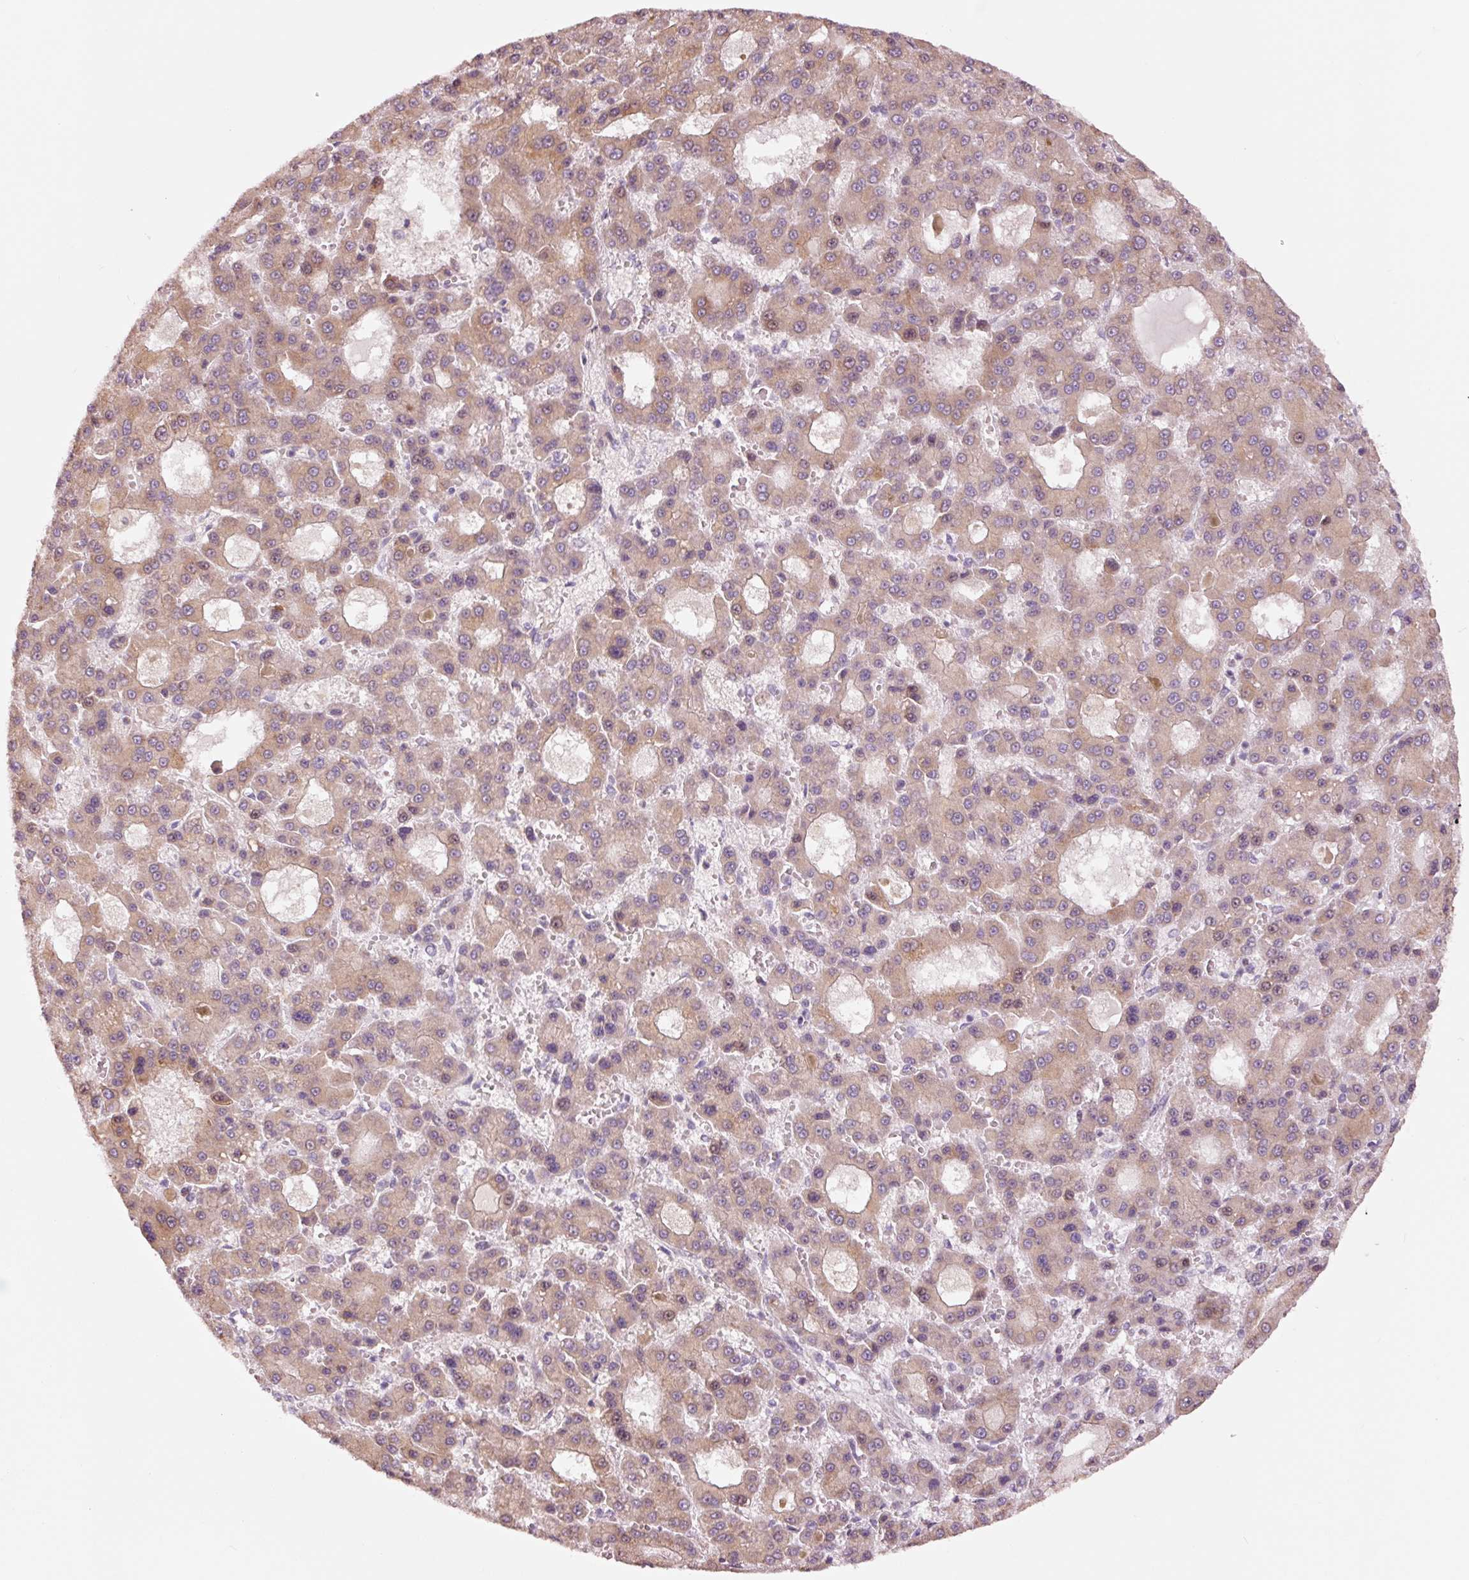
{"staining": {"intensity": "weak", "quantity": ">75%", "location": "cytoplasmic/membranous,nuclear"}, "tissue": "liver cancer", "cell_type": "Tumor cells", "image_type": "cancer", "snomed": [{"axis": "morphology", "description": "Carcinoma, Hepatocellular, NOS"}, {"axis": "topography", "description": "Liver"}], "caption": "The image shows a brown stain indicating the presence of a protein in the cytoplasmic/membranous and nuclear of tumor cells in liver cancer.", "gene": "DAPP1", "patient": {"sex": "male", "age": 70}}